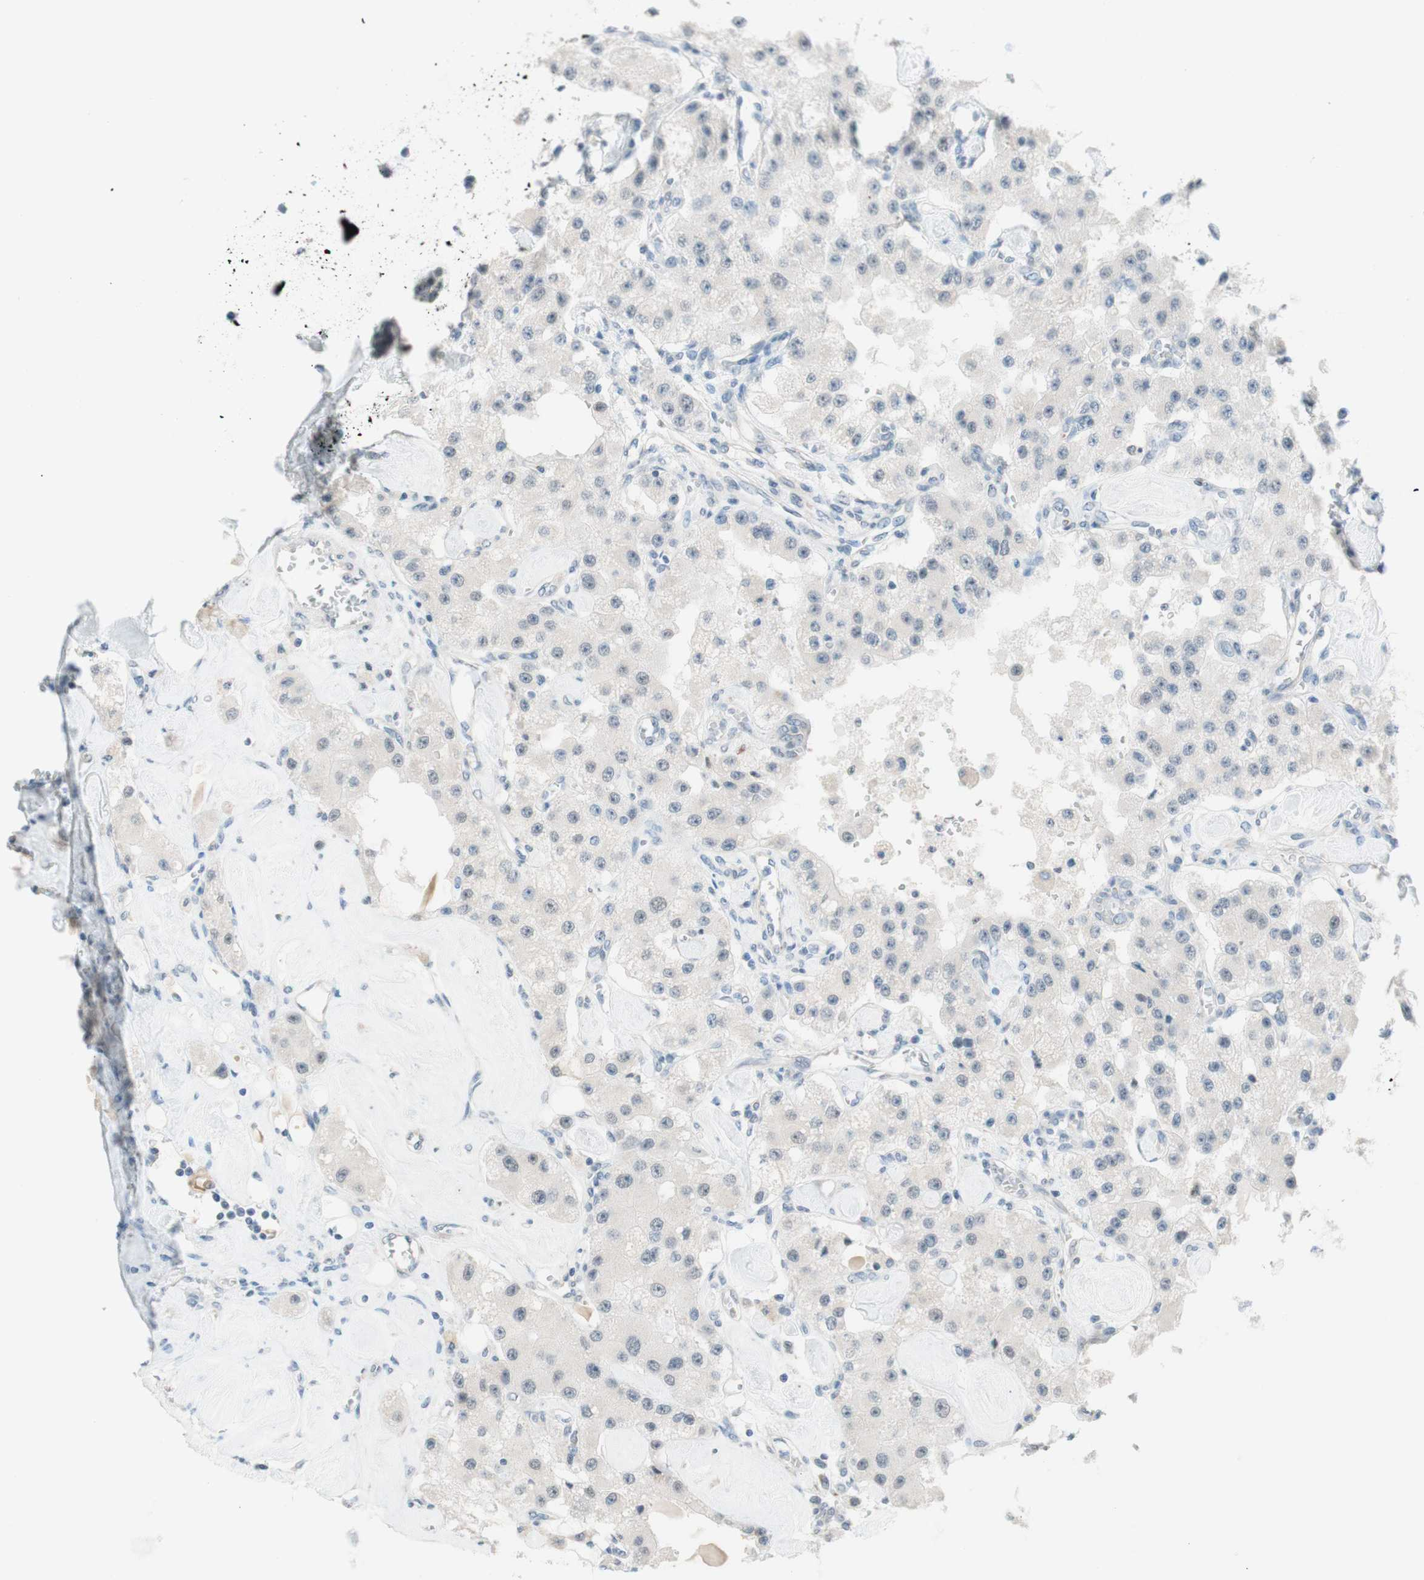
{"staining": {"intensity": "weak", "quantity": "<25%", "location": "nuclear"}, "tissue": "carcinoid", "cell_type": "Tumor cells", "image_type": "cancer", "snomed": [{"axis": "morphology", "description": "Carcinoid, malignant, NOS"}, {"axis": "topography", "description": "Pancreas"}], "caption": "Tumor cells show no significant positivity in carcinoid.", "gene": "JPH1", "patient": {"sex": "male", "age": 41}}